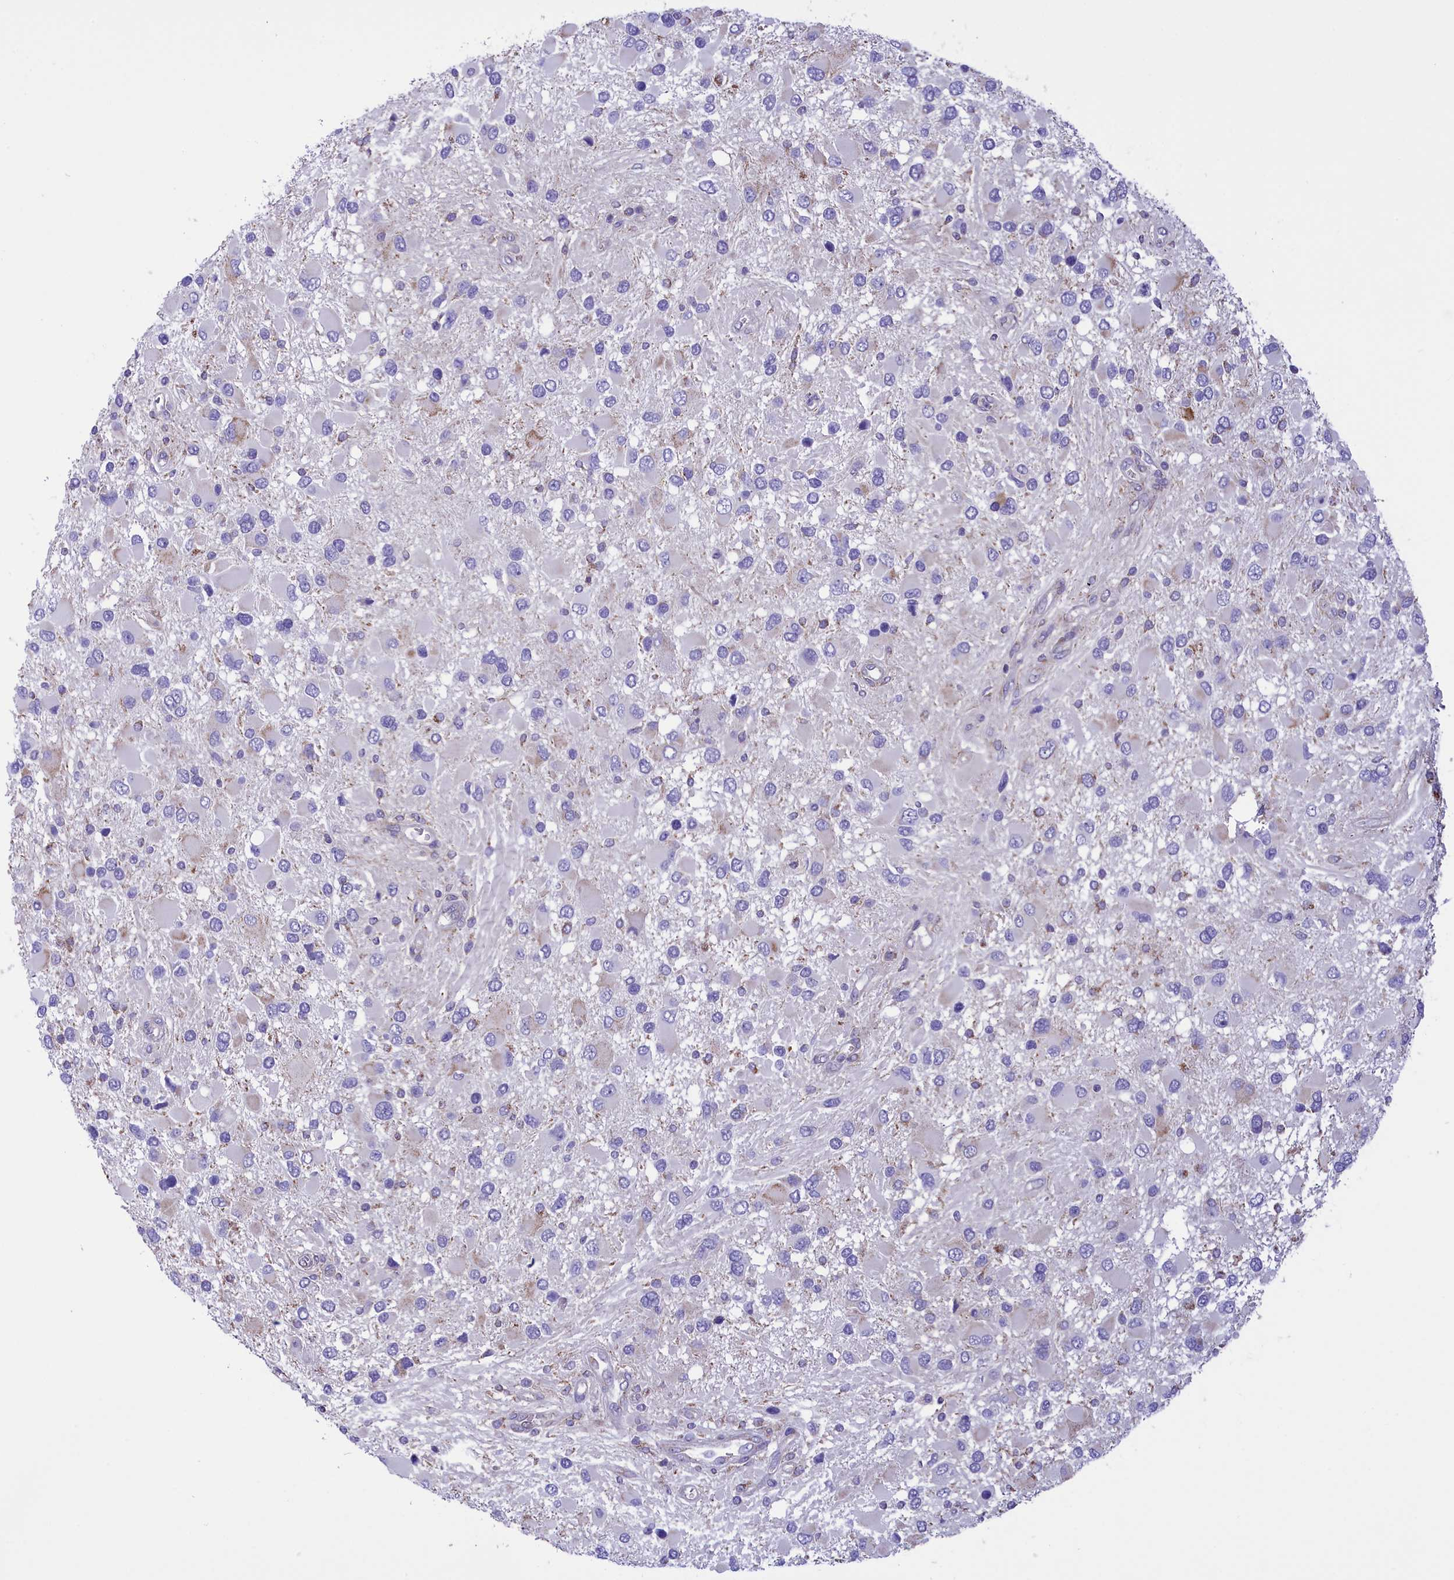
{"staining": {"intensity": "negative", "quantity": "none", "location": "none"}, "tissue": "glioma", "cell_type": "Tumor cells", "image_type": "cancer", "snomed": [{"axis": "morphology", "description": "Glioma, malignant, High grade"}, {"axis": "topography", "description": "Brain"}], "caption": "A high-resolution image shows IHC staining of malignant glioma (high-grade), which demonstrates no significant expression in tumor cells.", "gene": "CORO7-PAM16", "patient": {"sex": "male", "age": 53}}